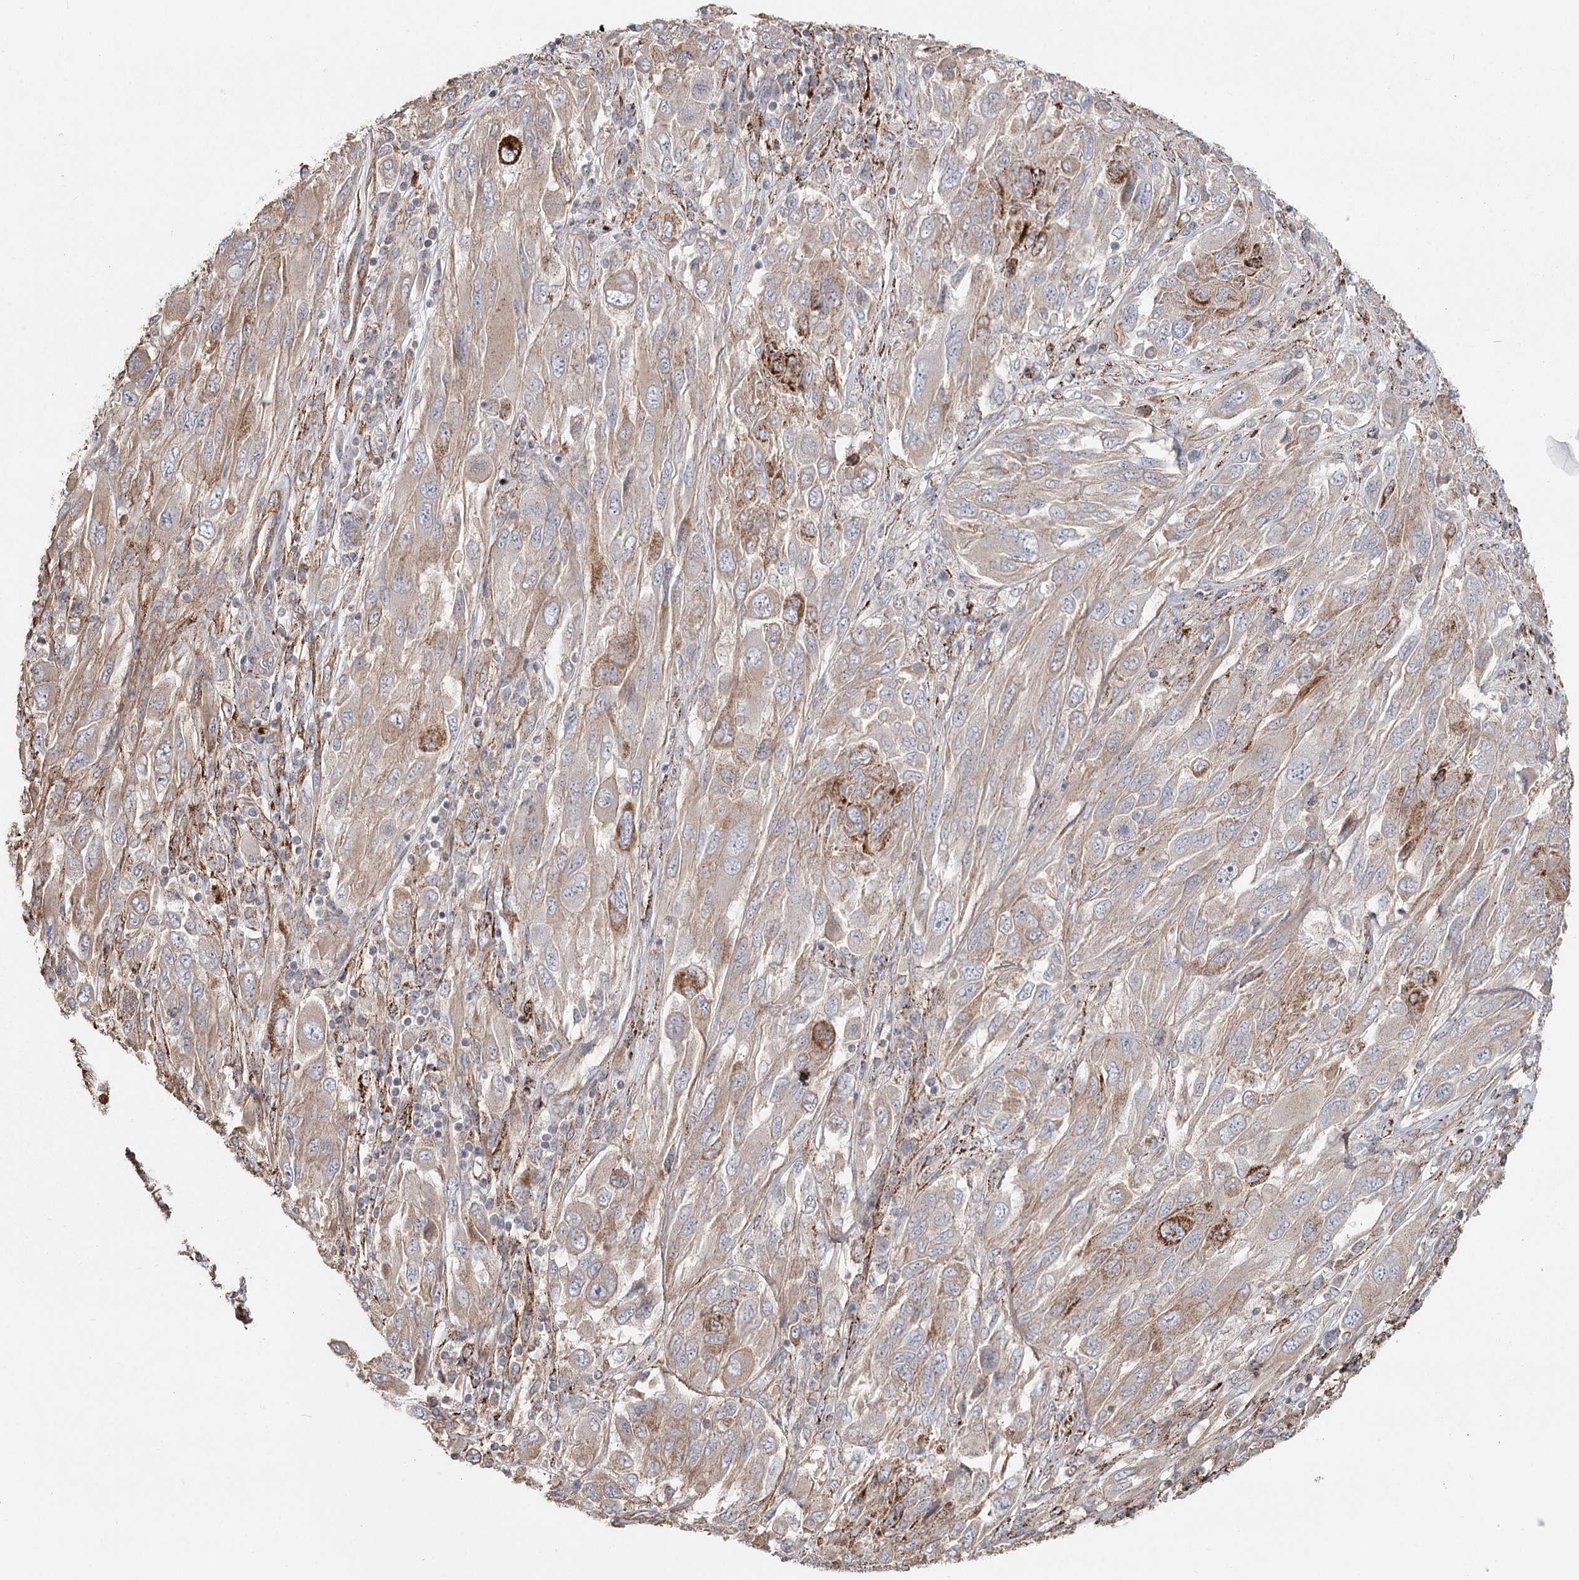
{"staining": {"intensity": "weak", "quantity": ">75%", "location": "cytoplasmic/membranous"}, "tissue": "melanoma", "cell_type": "Tumor cells", "image_type": "cancer", "snomed": [{"axis": "morphology", "description": "Malignant melanoma, NOS"}, {"axis": "topography", "description": "Skin"}], "caption": "A low amount of weak cytoplasmic/membranous expression is seen in about >75% of tumor cells in melanoma tissue.", "gene": "DHRS9", "patient": {"sex": "female", "age": 91}}